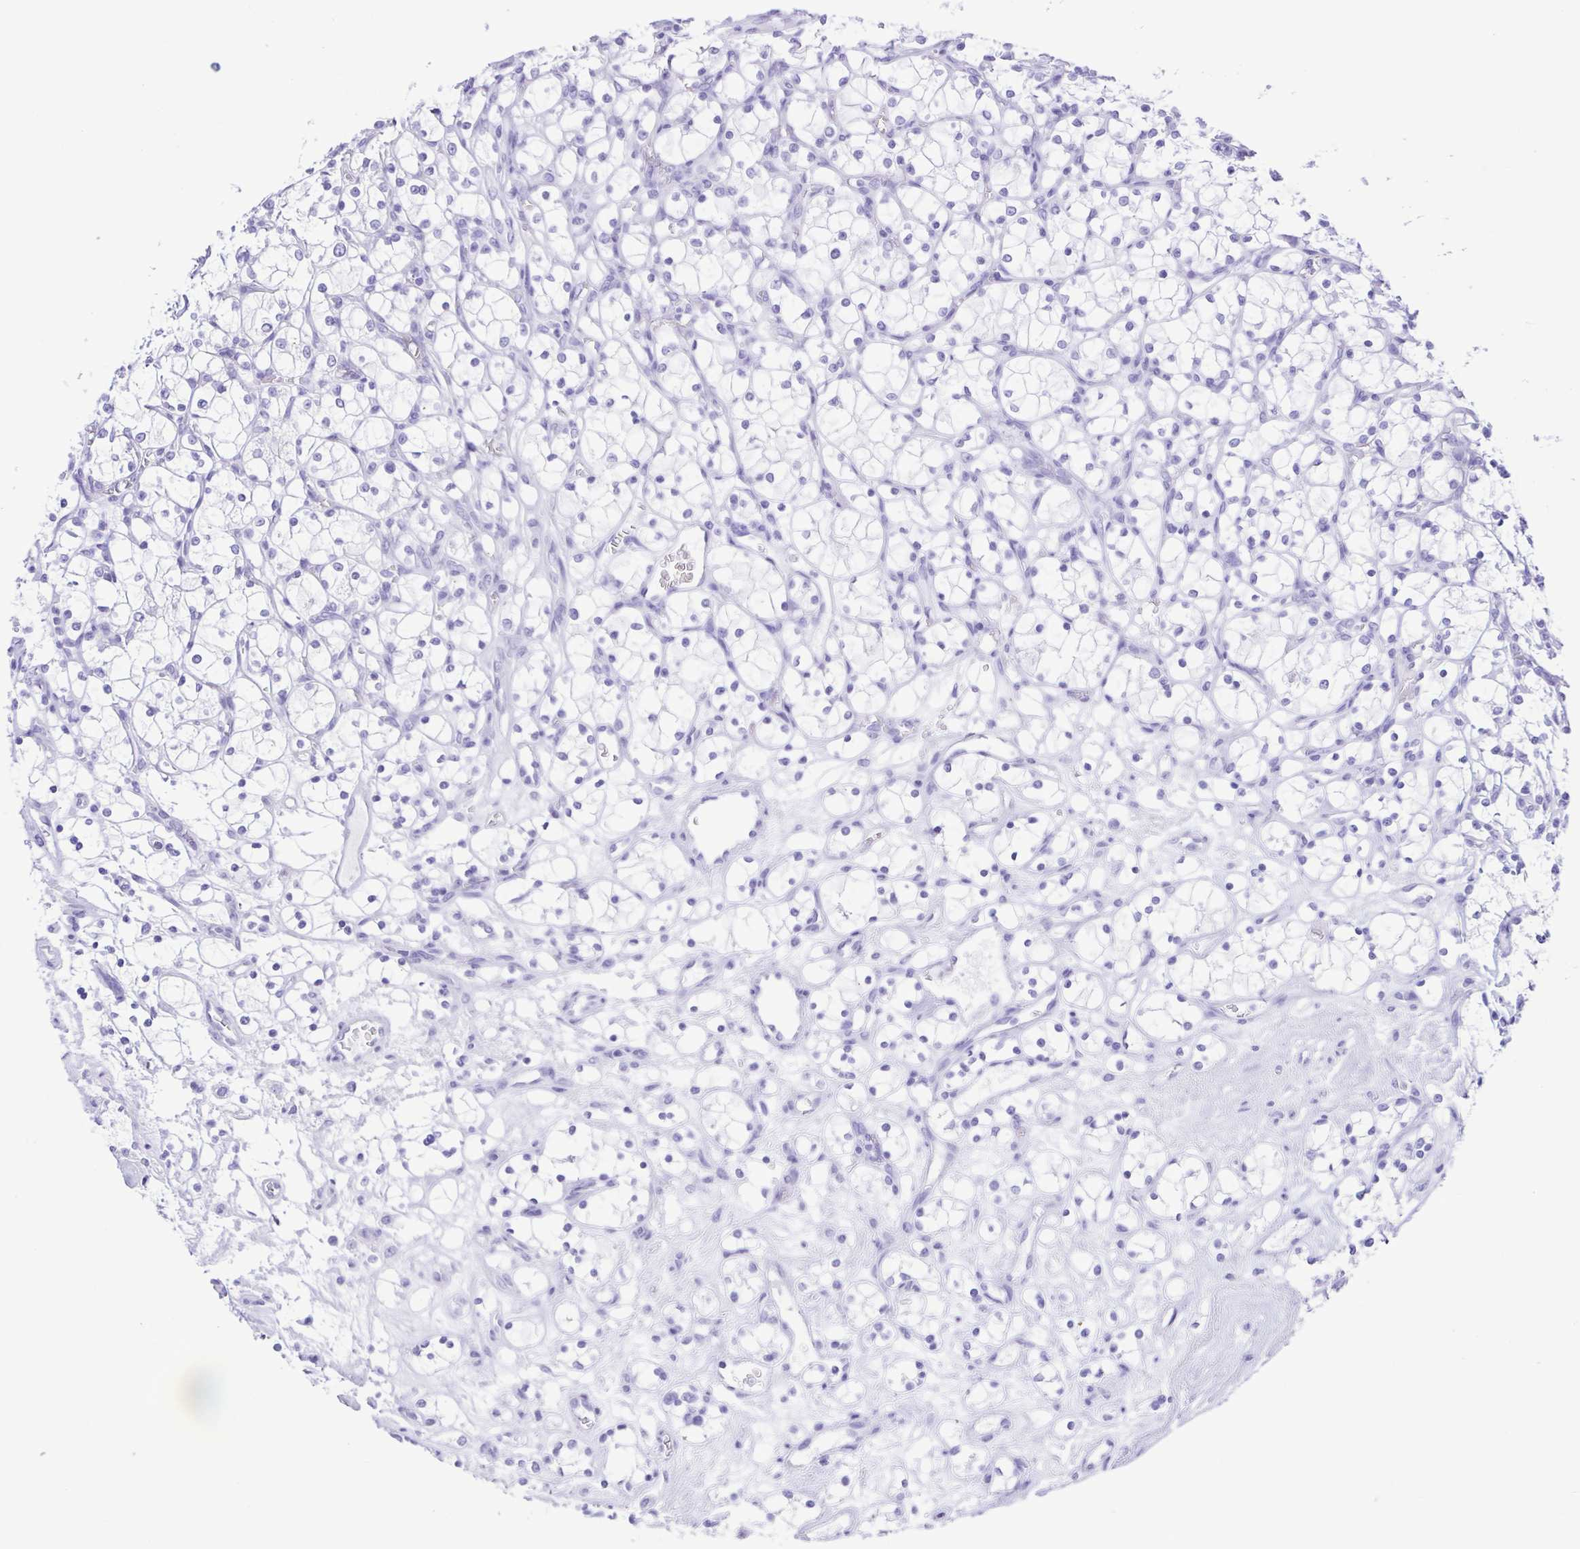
{"staining": {"intensity": "negative", "quantity": "none", "location": "none"}, "tissue": "renal cancer", "cell_type": "Tumor cells", "image_type": "cancer", "snomed": [{"axis": "morphology", "description": "Adenocarcinoma, NOS"}, {"axis": "topography", "description": "Kidney"}], "caption": "Human adenocarcinoma (renal) stained for a protein using immunohistochemistry shows no positivity in tumor cells.", "gene": "ERP27", "patient": {"sex": "female", "age": 69}}